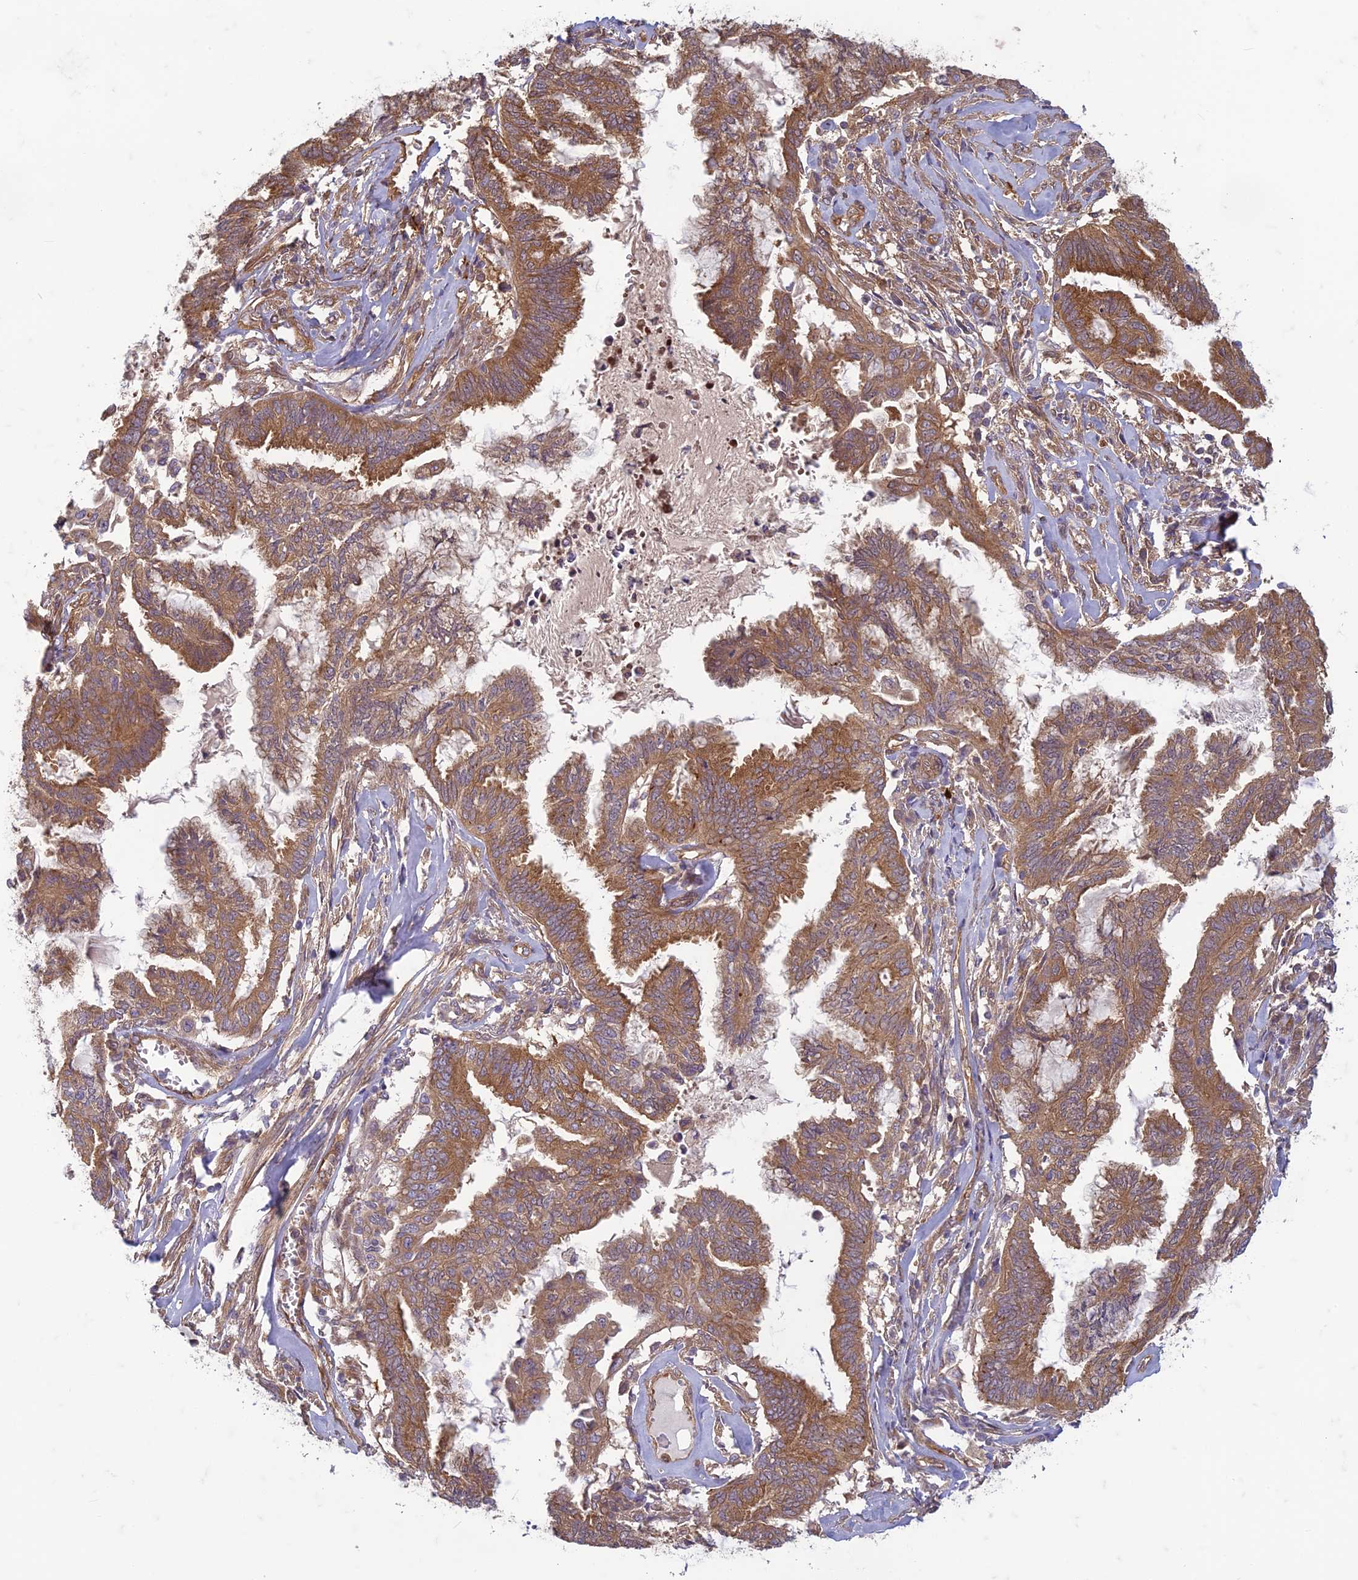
{"staining": {"intensity": "moderate", "quantity": ">75%", "location": "cytoplasmic/membranous"}, "tissue": "endometrial cancer", "cell_type": "Tumor cells", "image_type": "cancer", "snomed": [{"axis": "morphology", "description": "Adenocarcinoma, NOS"}, {"axis": "topography", "description": "Endometrium"}], "caption": "Protein expression by immunohistochemistry (IHC) reveals moderate cytoplasmic/membranous expression in about >75% of tumor cells in adenocarcinoma (endometrial).", "gene": "TCF25", "patient": {"sex": "female", "age": 86}}